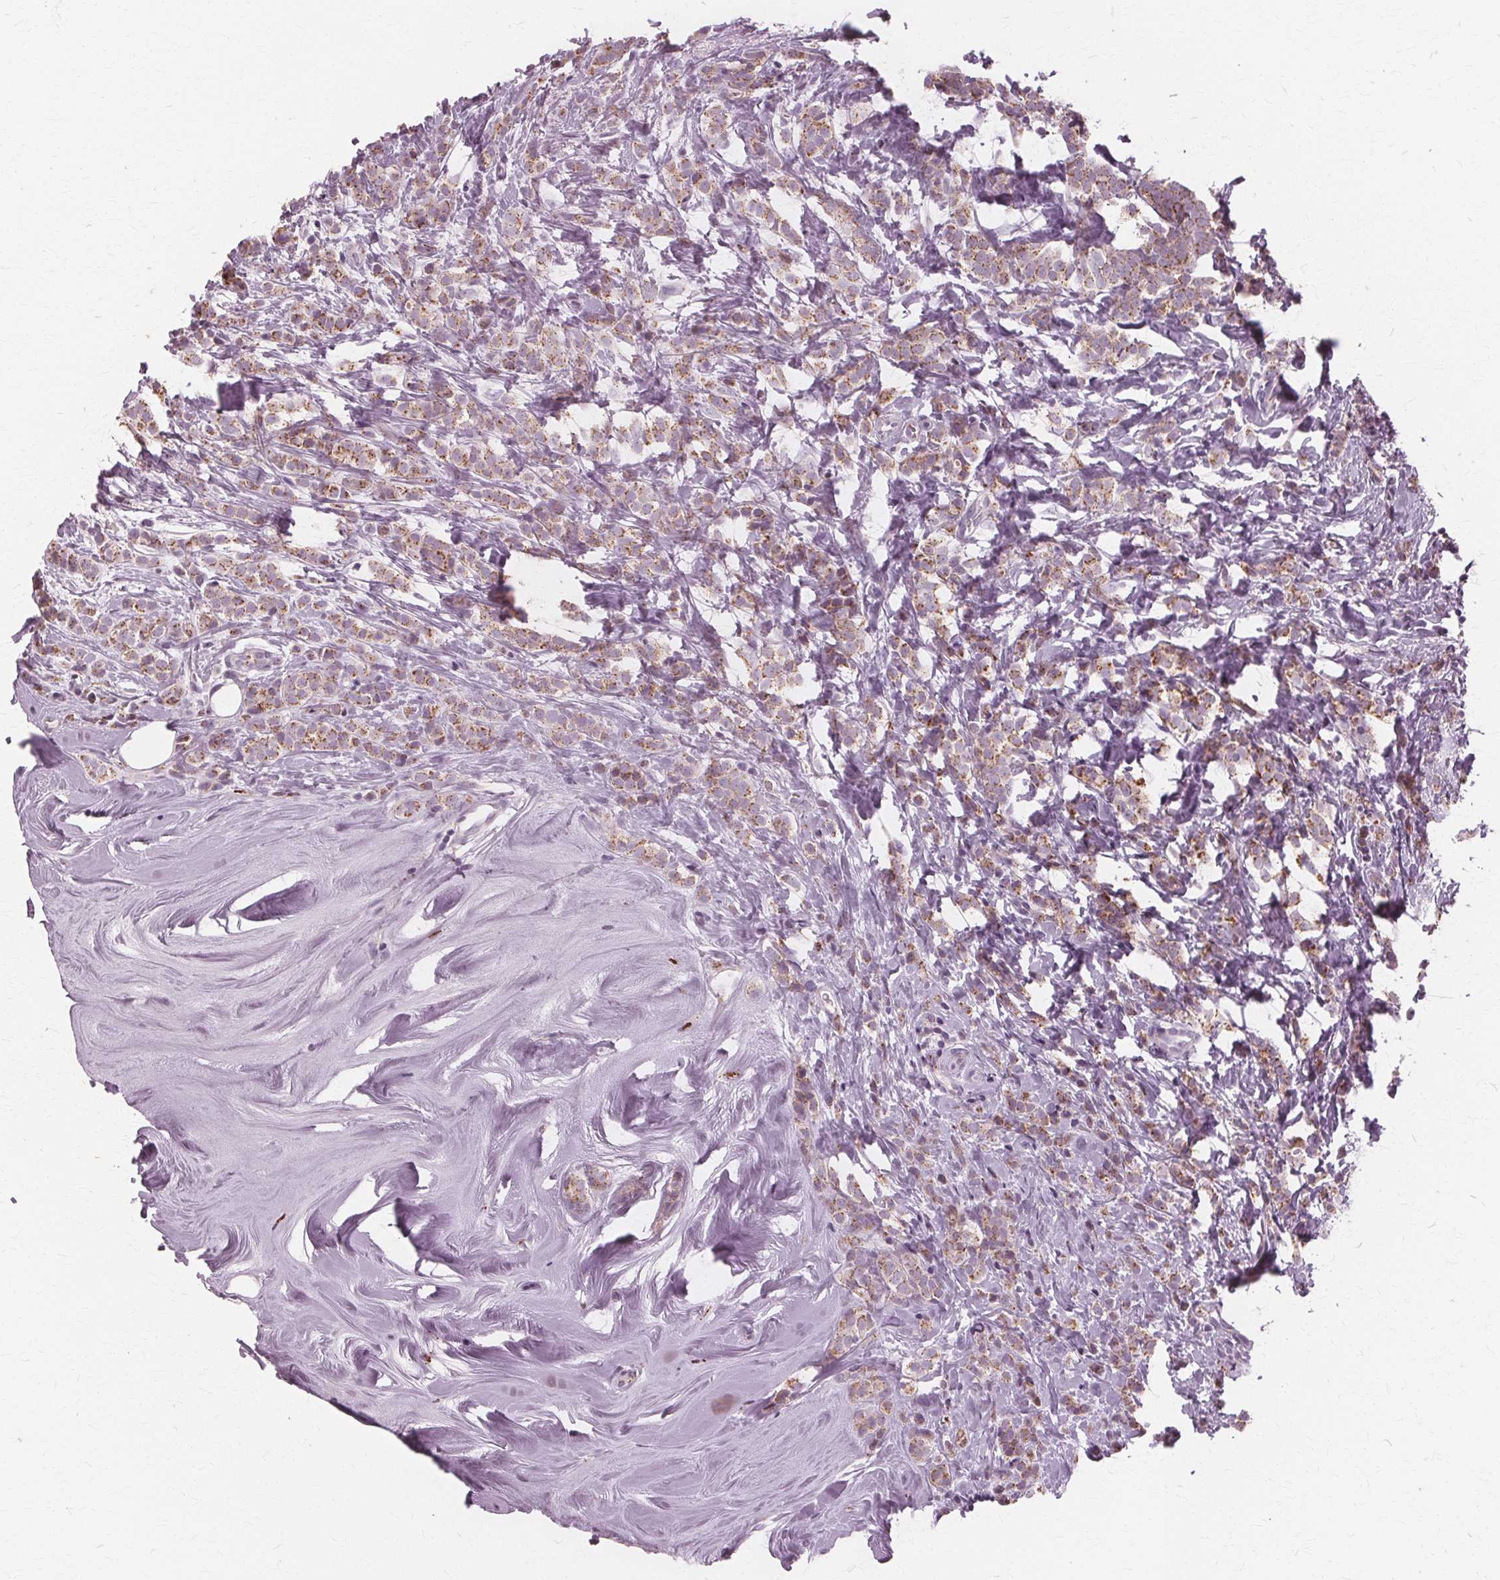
{"staining": {"intensity": "moderate", "quantity": "25%-75%", "location": "cytoplasmic/membranous"}, "tissue": "breast cancer", "cell_type": "Tumor cells", "image_type": "cancer", "snomed": [{"axis": "morphology", "description": "Lobular carcinoma"}, {"axis": "topography", "description": "Breast"}], "caption": "Tumor cells exhibit medium levels of moderate cytoplasmic/membranous staining in approximately 25%-75% of cells in human breast lobular carcinoma.", "gene": "DNASE2", "patient": {"sex": "female", "age": 49}}